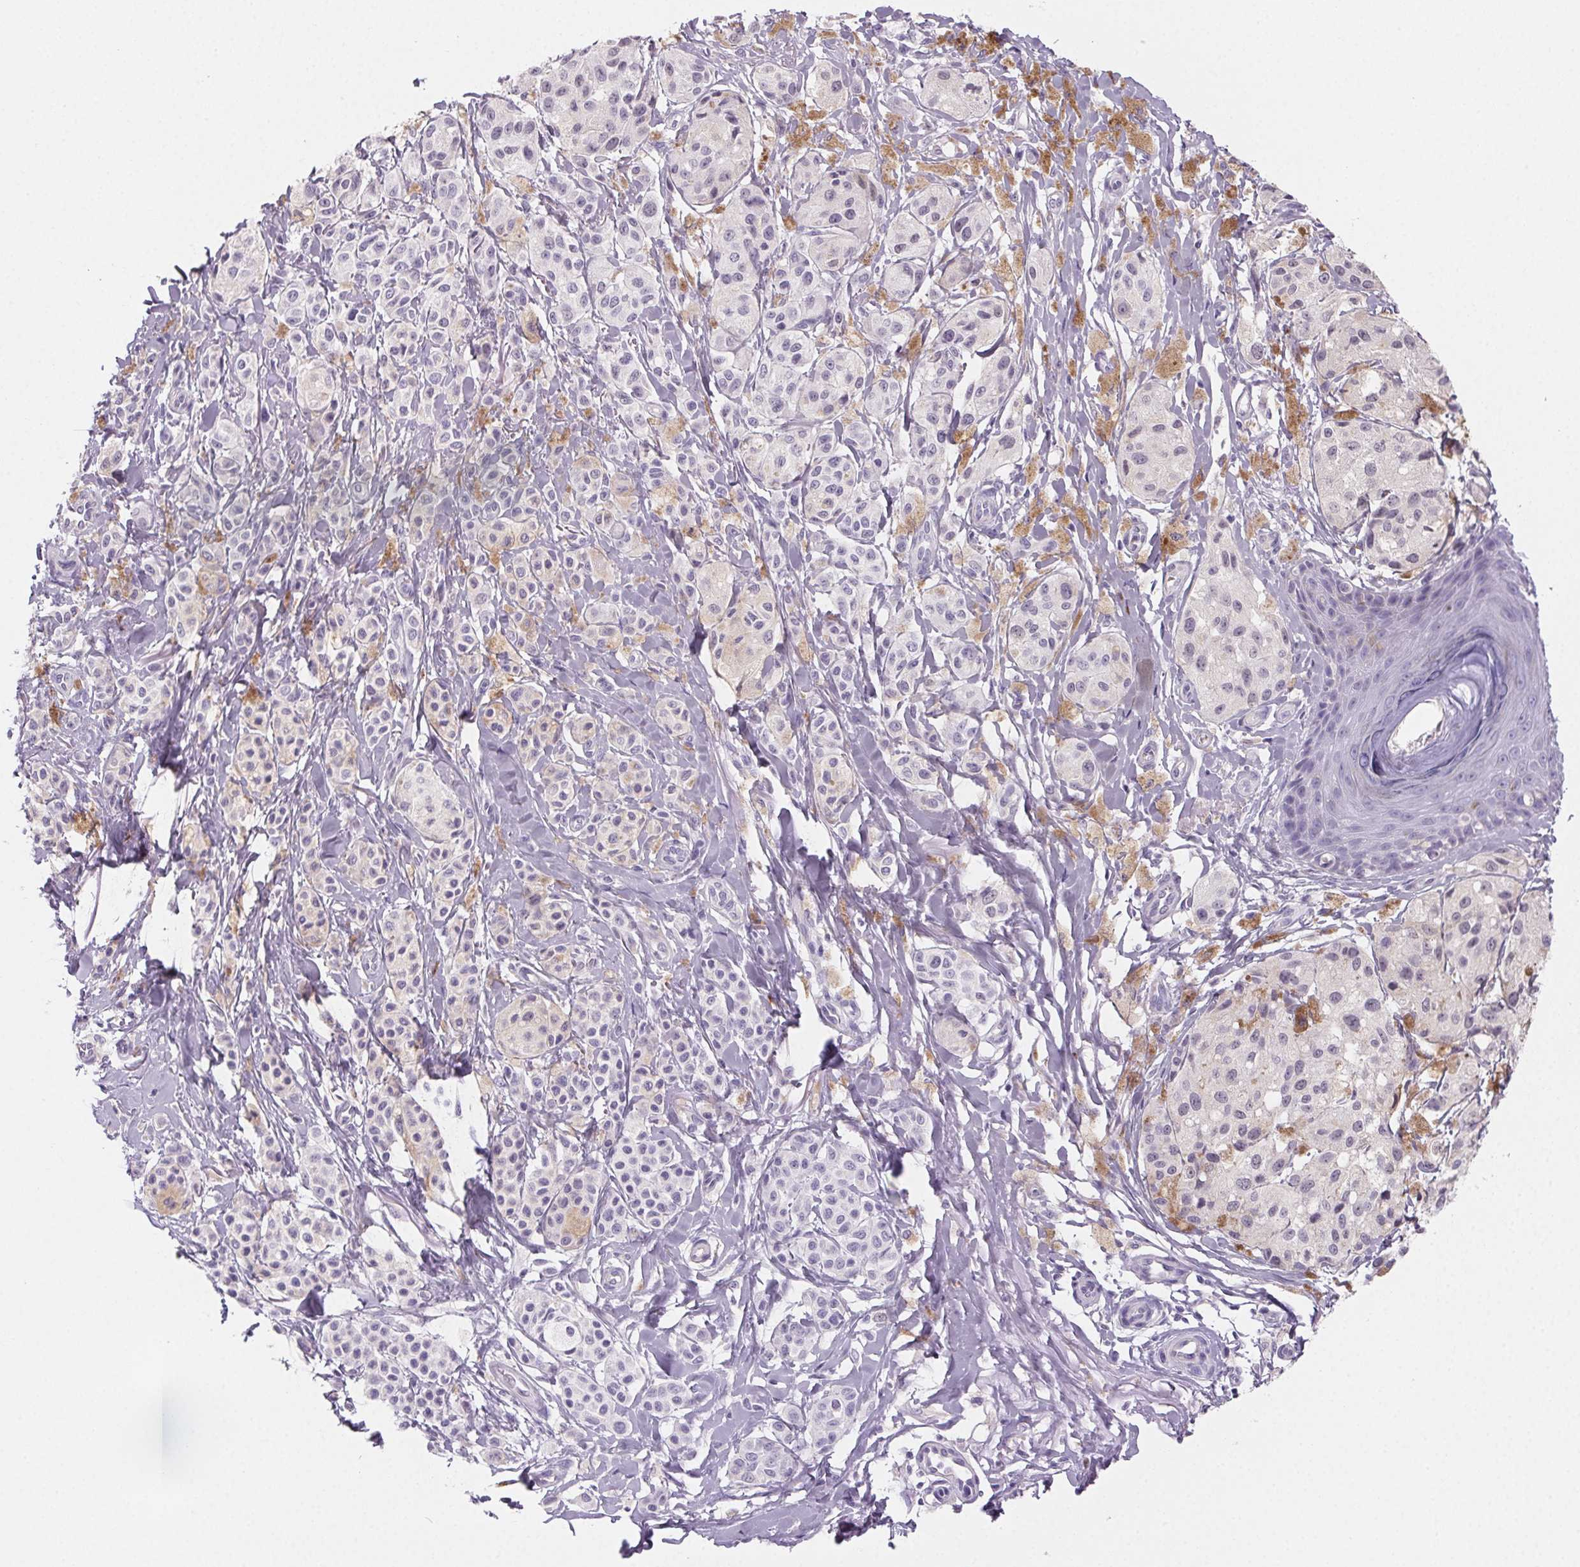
{"staining": {"intensity": "negative", "quantity": "none", "location": "none"}, "tissue": "melanoma", "cell_type": "Tumor cells", "image_type": "cancer", "snomed": [{"axis": "morphology", "description": "Malignant melanoma, NOS"}, {"axis": "topography", "description": "Skin"}], "caption": "An image of malignant melanoma stained for a protein exhibits no brown staining in tumor cells.", "gene": "PRSS3", "patient": {"sex": "female", "age": 80}}